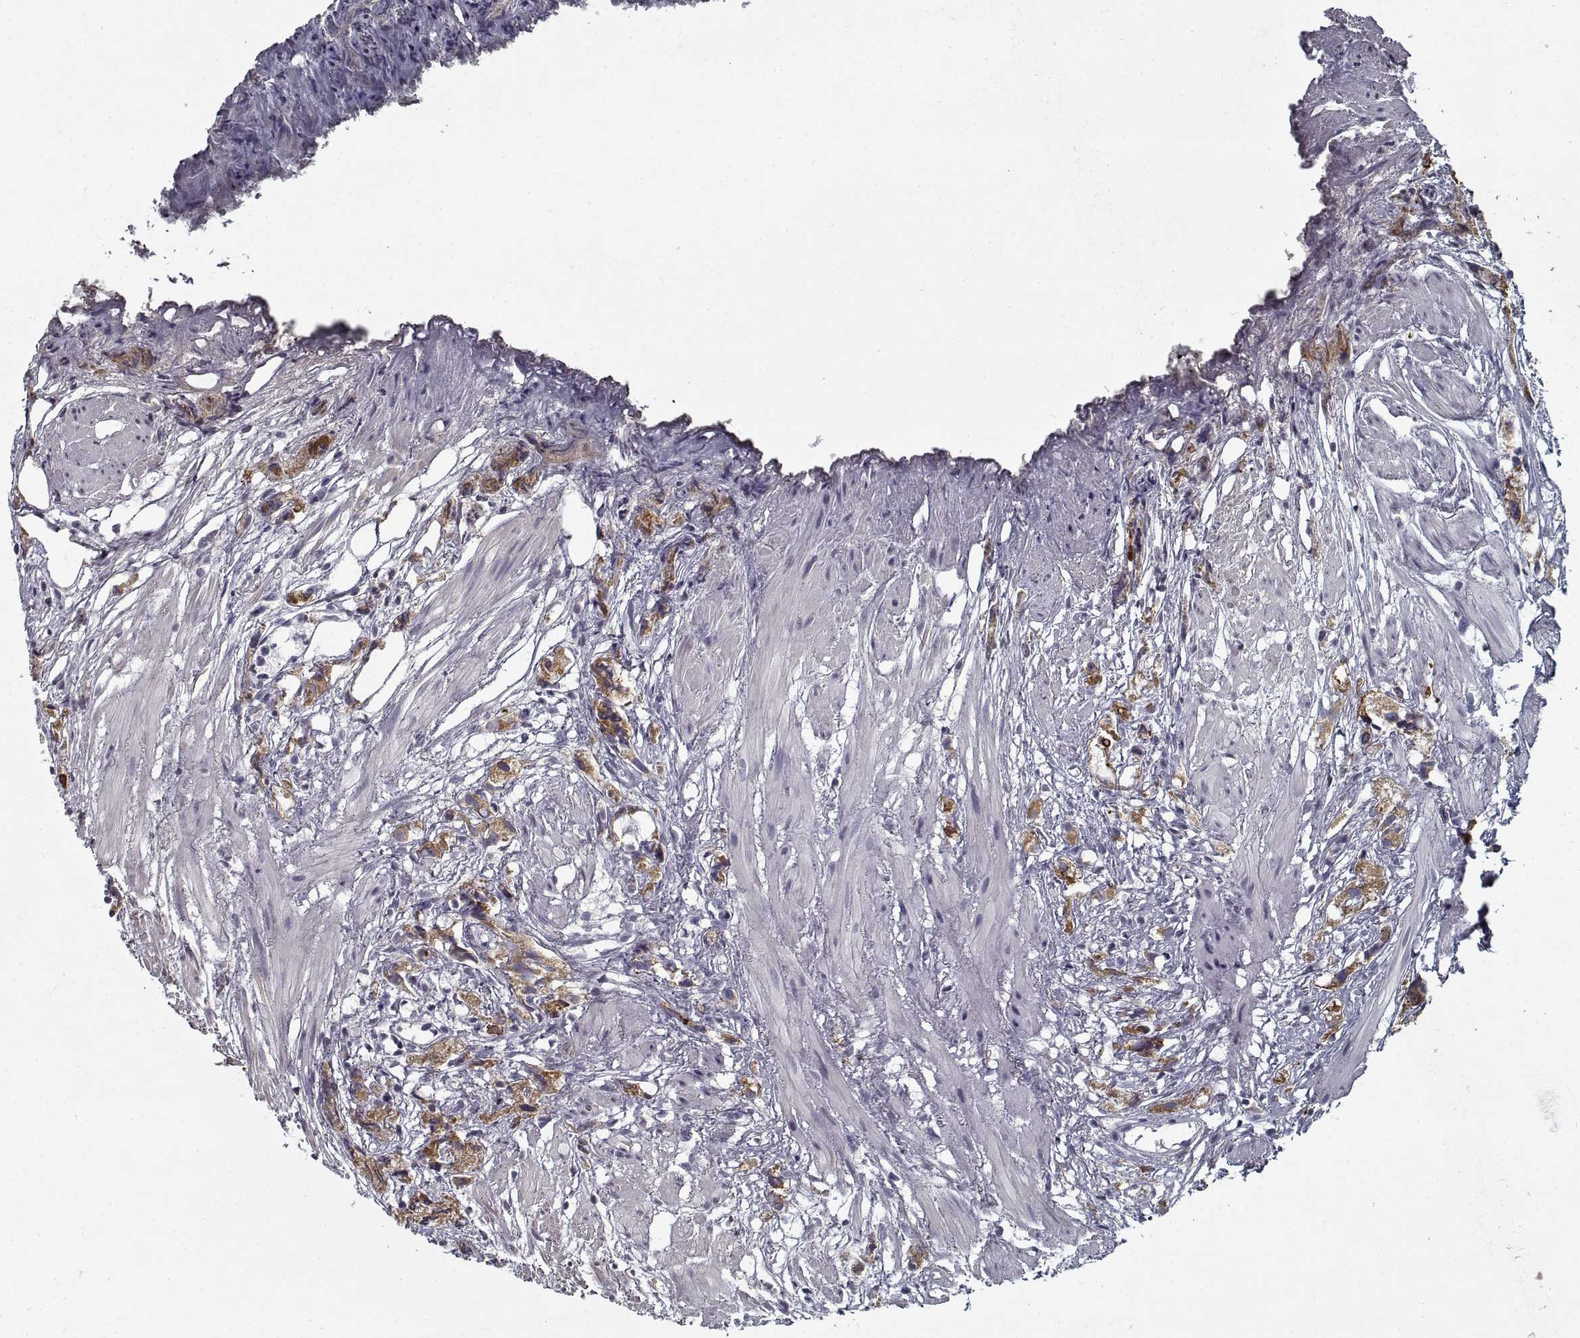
{"staining": {"intensity": "moderate", "quantity": "<25%", "location": "cytoplasmic/membranous"}, "tissue": "prostate cancer", "cell_type": "Tumor cells", "image_type": "cancer", "snomed": [{"axis": "morphology", "description": "Adenocarcinoma, High grade"}, {"axis": "topography", "description": "Prostate"}], "caption": "Brown immunohistochemical staining in prostate cancer displays moderate cytoplasmic/membranous positivity in approximately <25% of tumor cells.", "gene": "GAD2", "patient": {"sex": "male", "age": 68}}